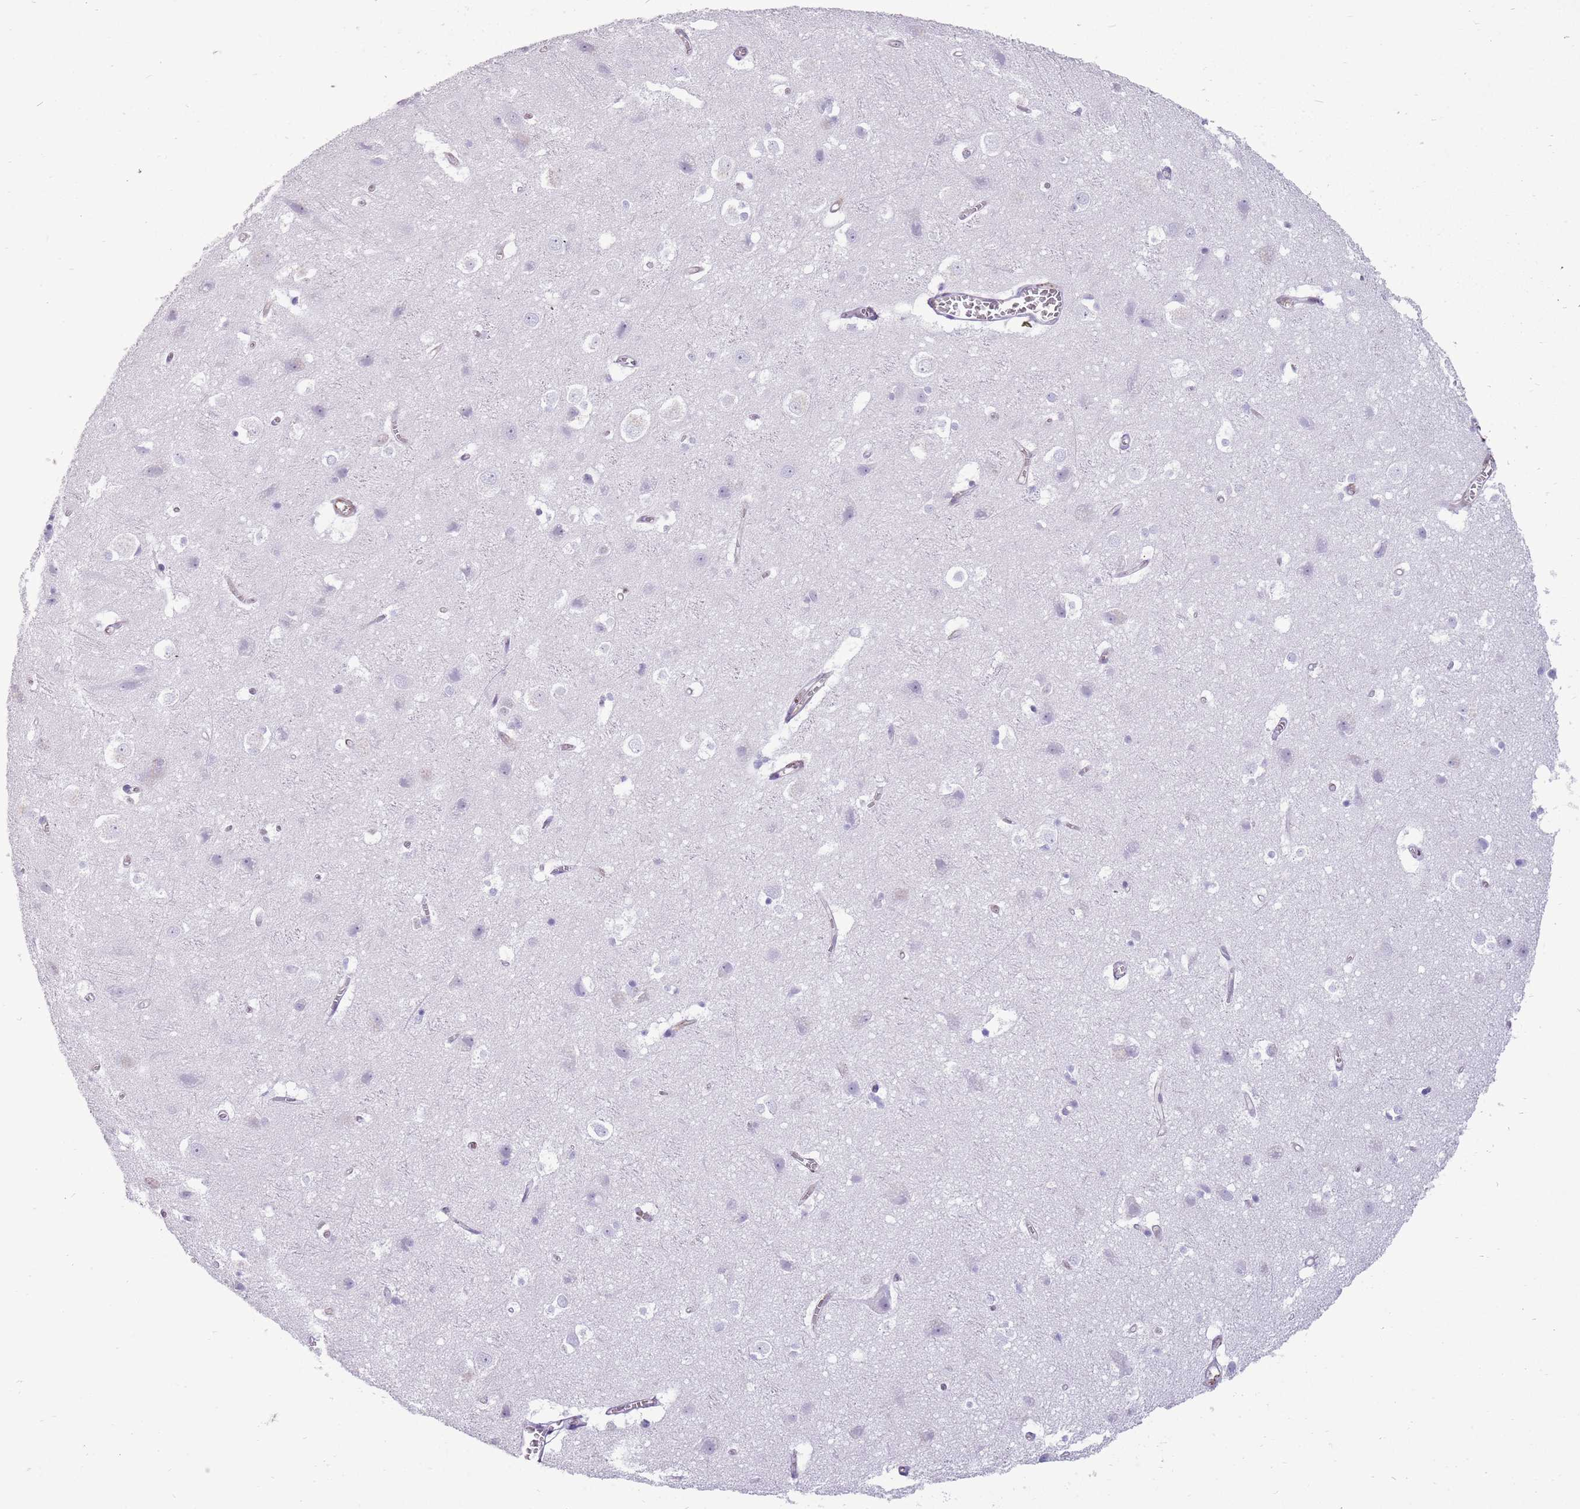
{"staining": {"intensity": "negative", "quantity": "none", "location": "none"}, "tissue": "cerebral cortex", "cell_type": "Endothelial cells", "image_type": "normal", "snomed": [{"axis": "morphology", "description": "Normal tissue, NOS"}, {"axis": "topography", "description": "Cerebral cortex"}], "caption": "Cerebral cortex was stained to show a protein in brown. There is no significant positivity in endothelial cells. The staining was performed using DAB to visualize the protein expression in brown, while the nuclei were stained in blue with hematoxylin (Magnification: 20x).", "gene": "ENSG00000271254", "patient": {"sex": "male", "age": 54}}